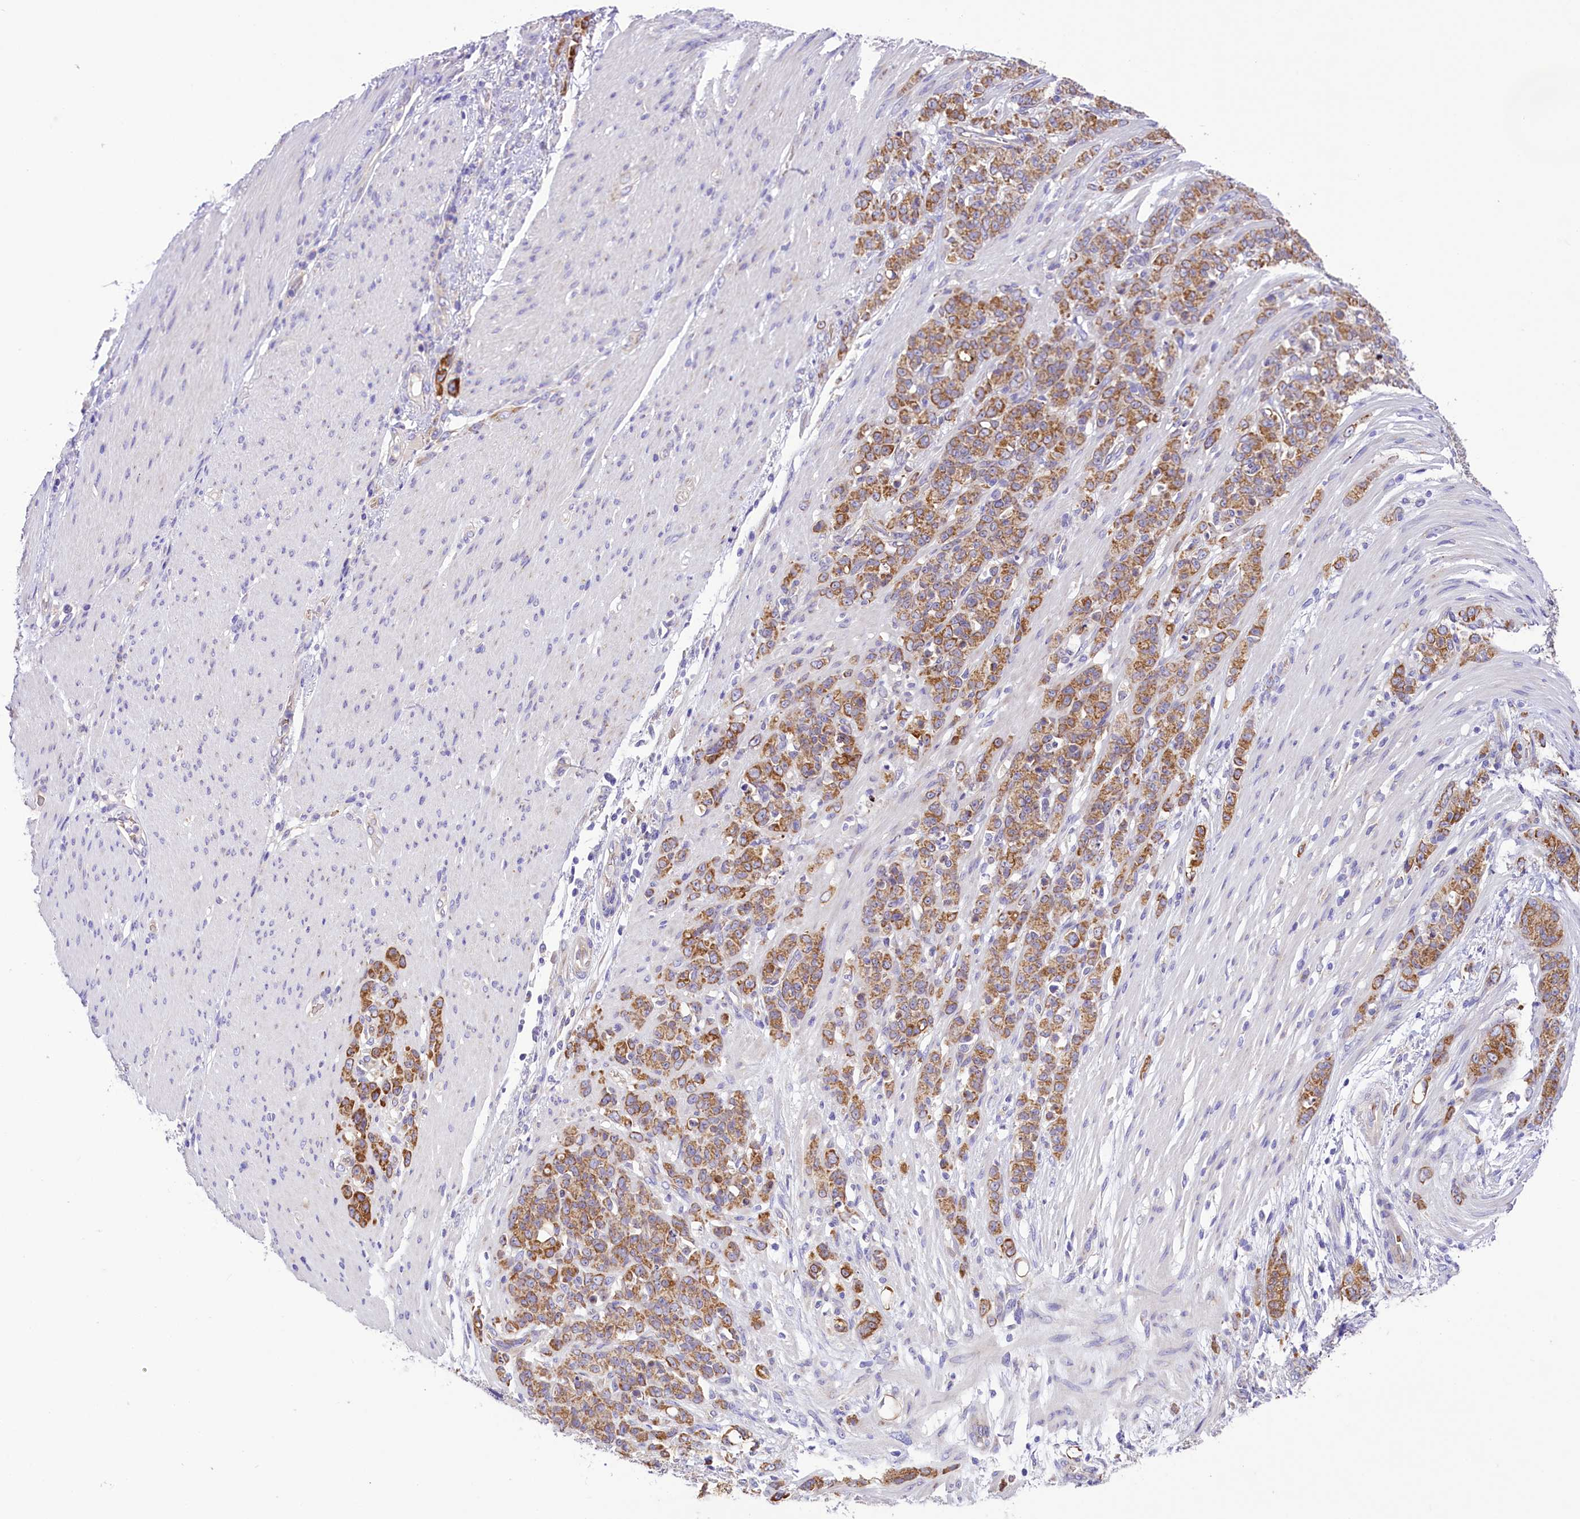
{"staining": {"intensity": "moderate", "quantity": ">75%", "location": "cytoplasmic/membranous"}, "tissue": "stomach cancer", "cell_type": "Tumor cells", "image_type": "cancer", "snomed": [{"axis": "morphology", "description": "Adenocarcinoma, NOS"}, {"axis": "topography", "description": "Stomach"}], "caption": "Moderate cytoplasmic/membranous positivity is appreciated in approximately >75% of tumor cells in stomach cancer (adenocarcinoma).", "gene": "LARP4", "patient": {"sex": "female", "age": 79}}